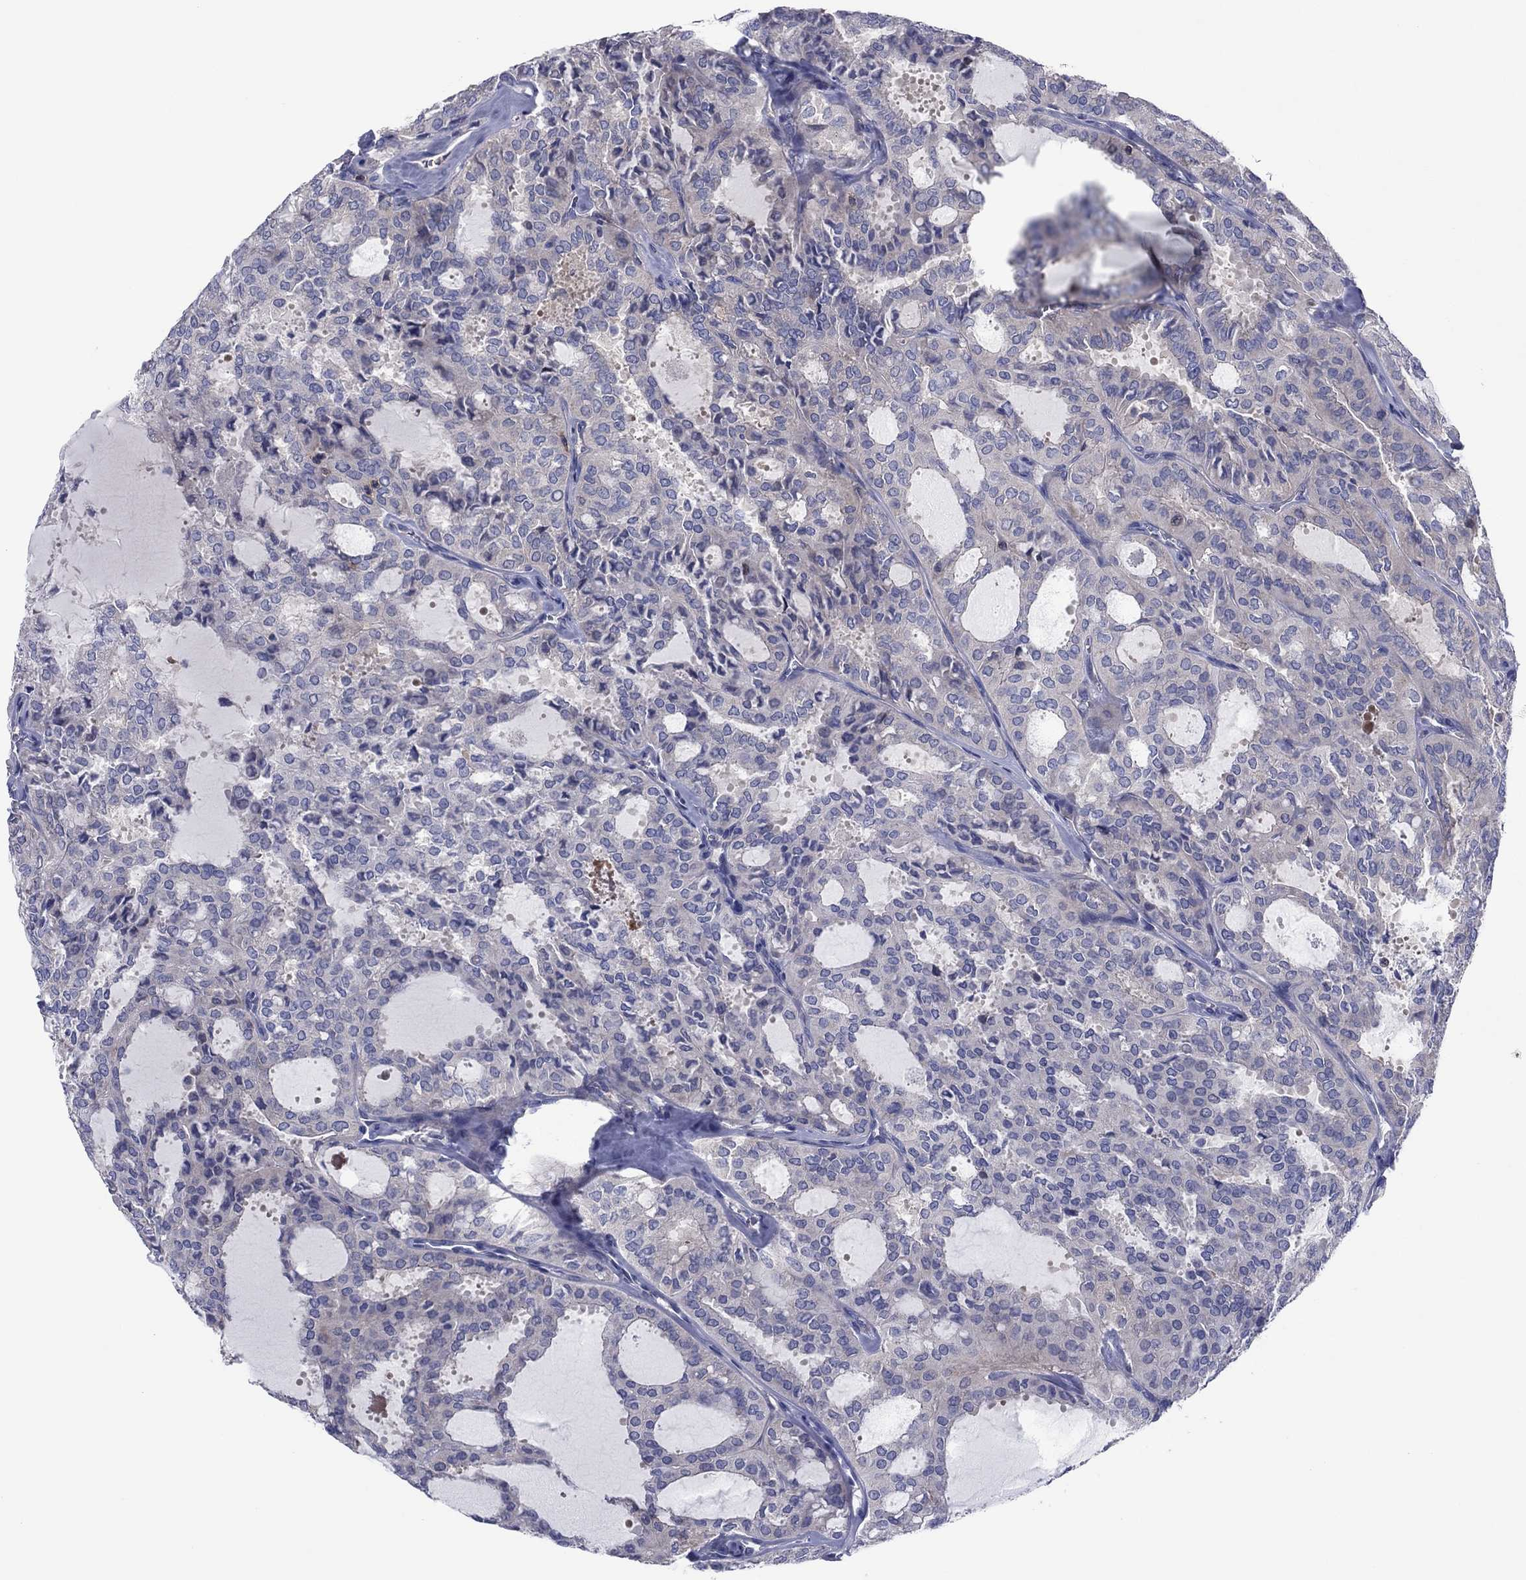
{"staining": {"intensity": "negative", "quantity": "none", "location": "none"}, "tissue": "thyroid cancer", "cell_type": "Tumor cells", "image_type": "cancer", "snomed": [{"axis": "morphology", "description": "Follicular adenoma carcinoma, NOS"}, {"axis": "topography", "description": "Thyroid gland"}], "caption": "Immunohistochemistry histopathology image of human follicular adenoma carcinoma (thyroid) stained for a protein (brown), which reveals no positivity in tumor cells.", "gene": "PVR", "patient": {"sex": "male", "age": 75}}